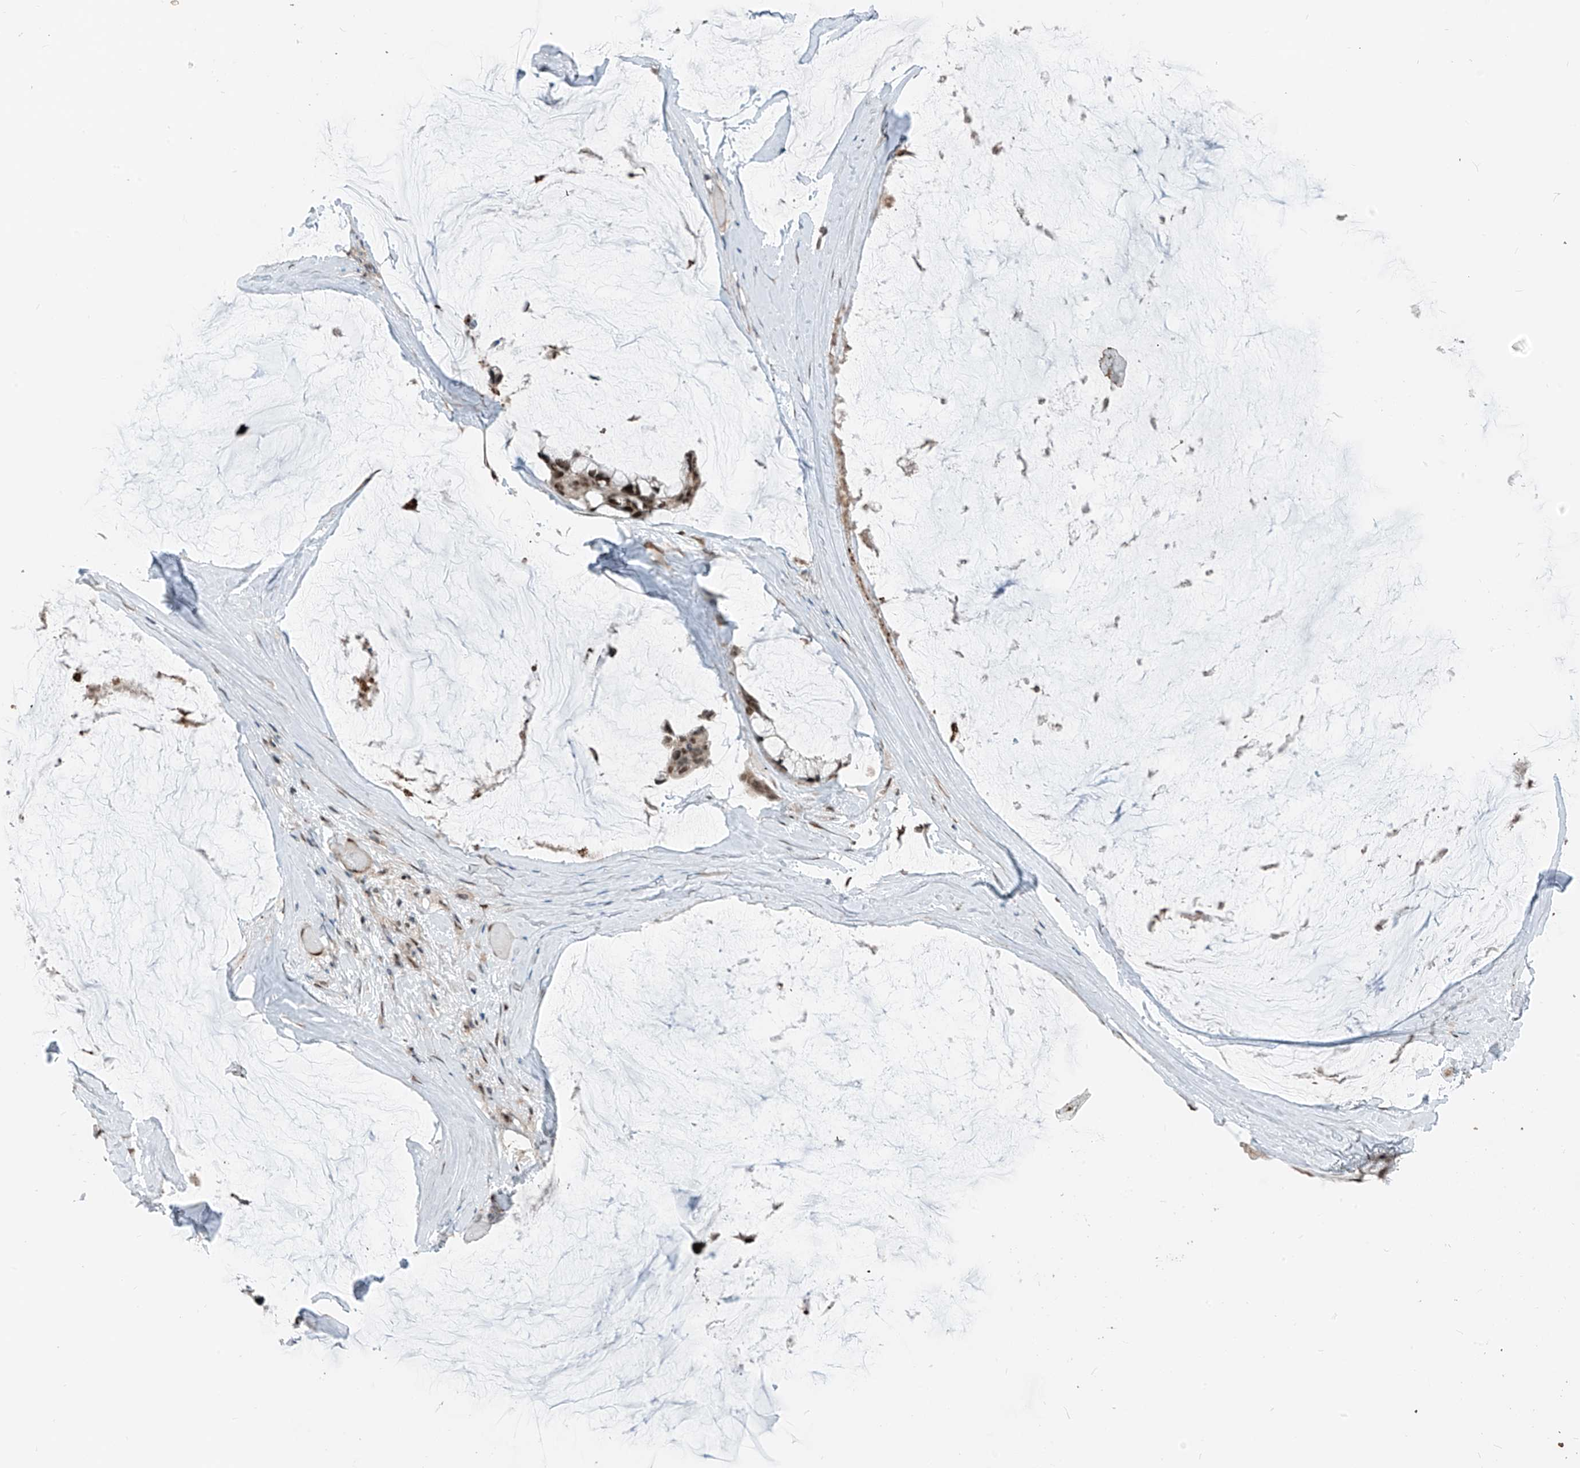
{"staining": {"intensity": "moderate", "quantity": ">75%", "location": "nuclear"}, "tissue": "ovarian cancer", "cell_type": "Tumor cells", "image_type": "cancer", "snomed": [{"axis": "morphology", "description": "Cystadenocarcinoma, mucinous, NOS"}, {"axis": "topography", "description": "Ovary"}], "caption": "Immunohistochemistry of ovarian cancer (mucinous cystadenocarcinoma) exhibits medium levels of moderate nuclear positivity in approximately >75% of tumor cells. The protein of interest is shown in brown color, while the nuclei are stained blue.", "gene": "RBP7", "patient": {"sex": "female", "age": 39}}